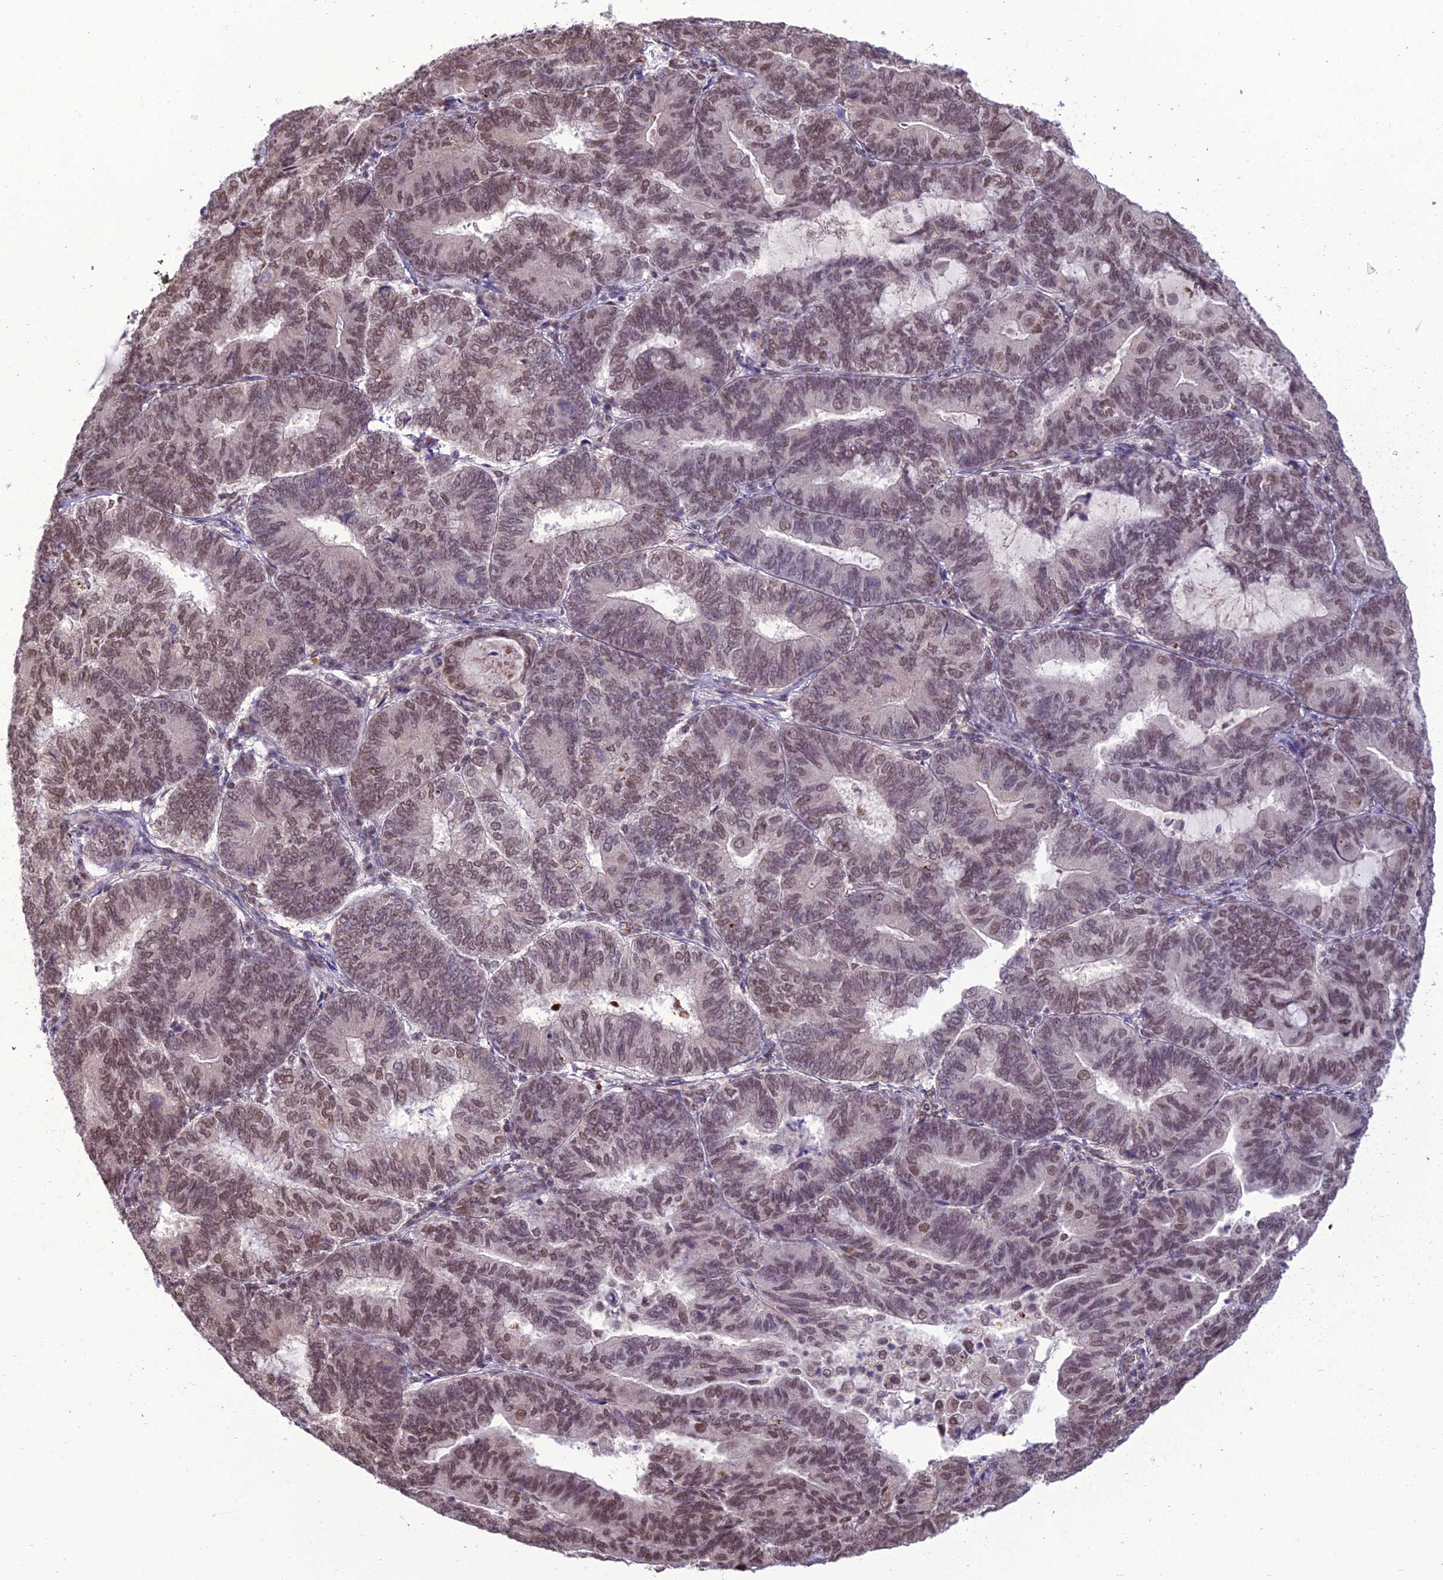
{"staining": {"intensity": "moderate", "quantity": ">75%", "location": "nuclear"}, "tissue": "endometrial cancer", "cell_type": "Tumor cells", "image_type": "cancer", "snomed": [{"axis": "morphology", "description": "Adenocarcinoma, NOS"}, {"axis": "topography", "description": "Endometrium"}], "caption": "Adenocarcinoma (endometrial) stained with a brown dye reveals moderate nuclear positive expression in approximately >75% of tumor cells.", "gene": "RANBP3", "patient": {"sex": "female", "age": 81}}